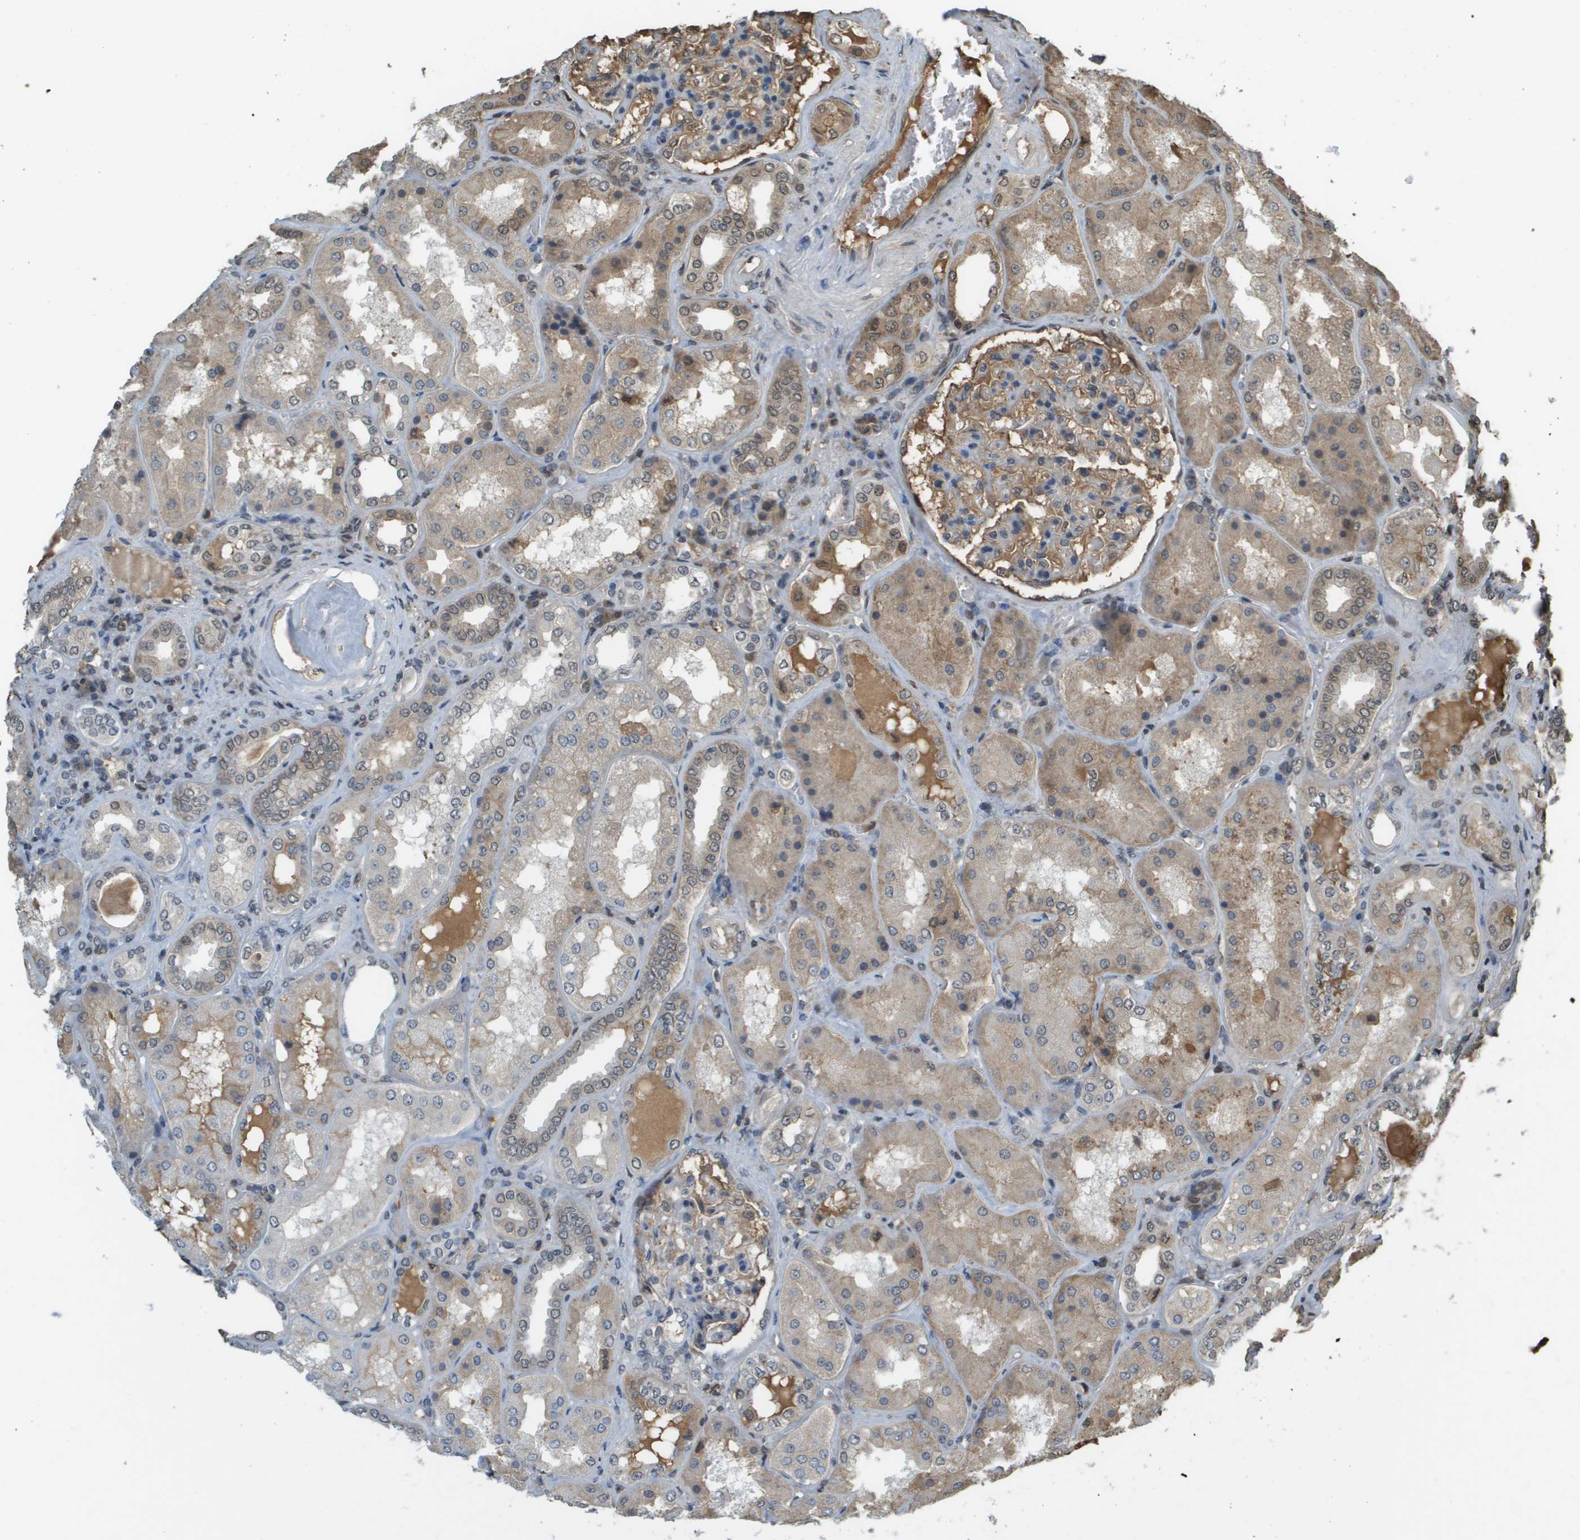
{"staining": {"intensity": "moderate", "quantity": "25%-75%", "location": "cytoplasmic/membranous"}, "tissue": "kidney", "cell_type": "Cells in glomeruli", "image_type": "normal", "snomed": [{"axis": "morphology", "description": "Normal tissue, NOS"}, {"axis": "topography", "description": "Kidney"}], "caption": "Immunohistochemical staining of benign kidney reveals moderate cytoplasmic/membranous protein staining in approximately 25%-75% of cells in glomeruli. (DAB (3,3'-diaminobenzidine) = brown stain, brightfield microscopy at high magnification).", "gene": "NDRG2", "patient": {"sex": "female", "age": 56}}